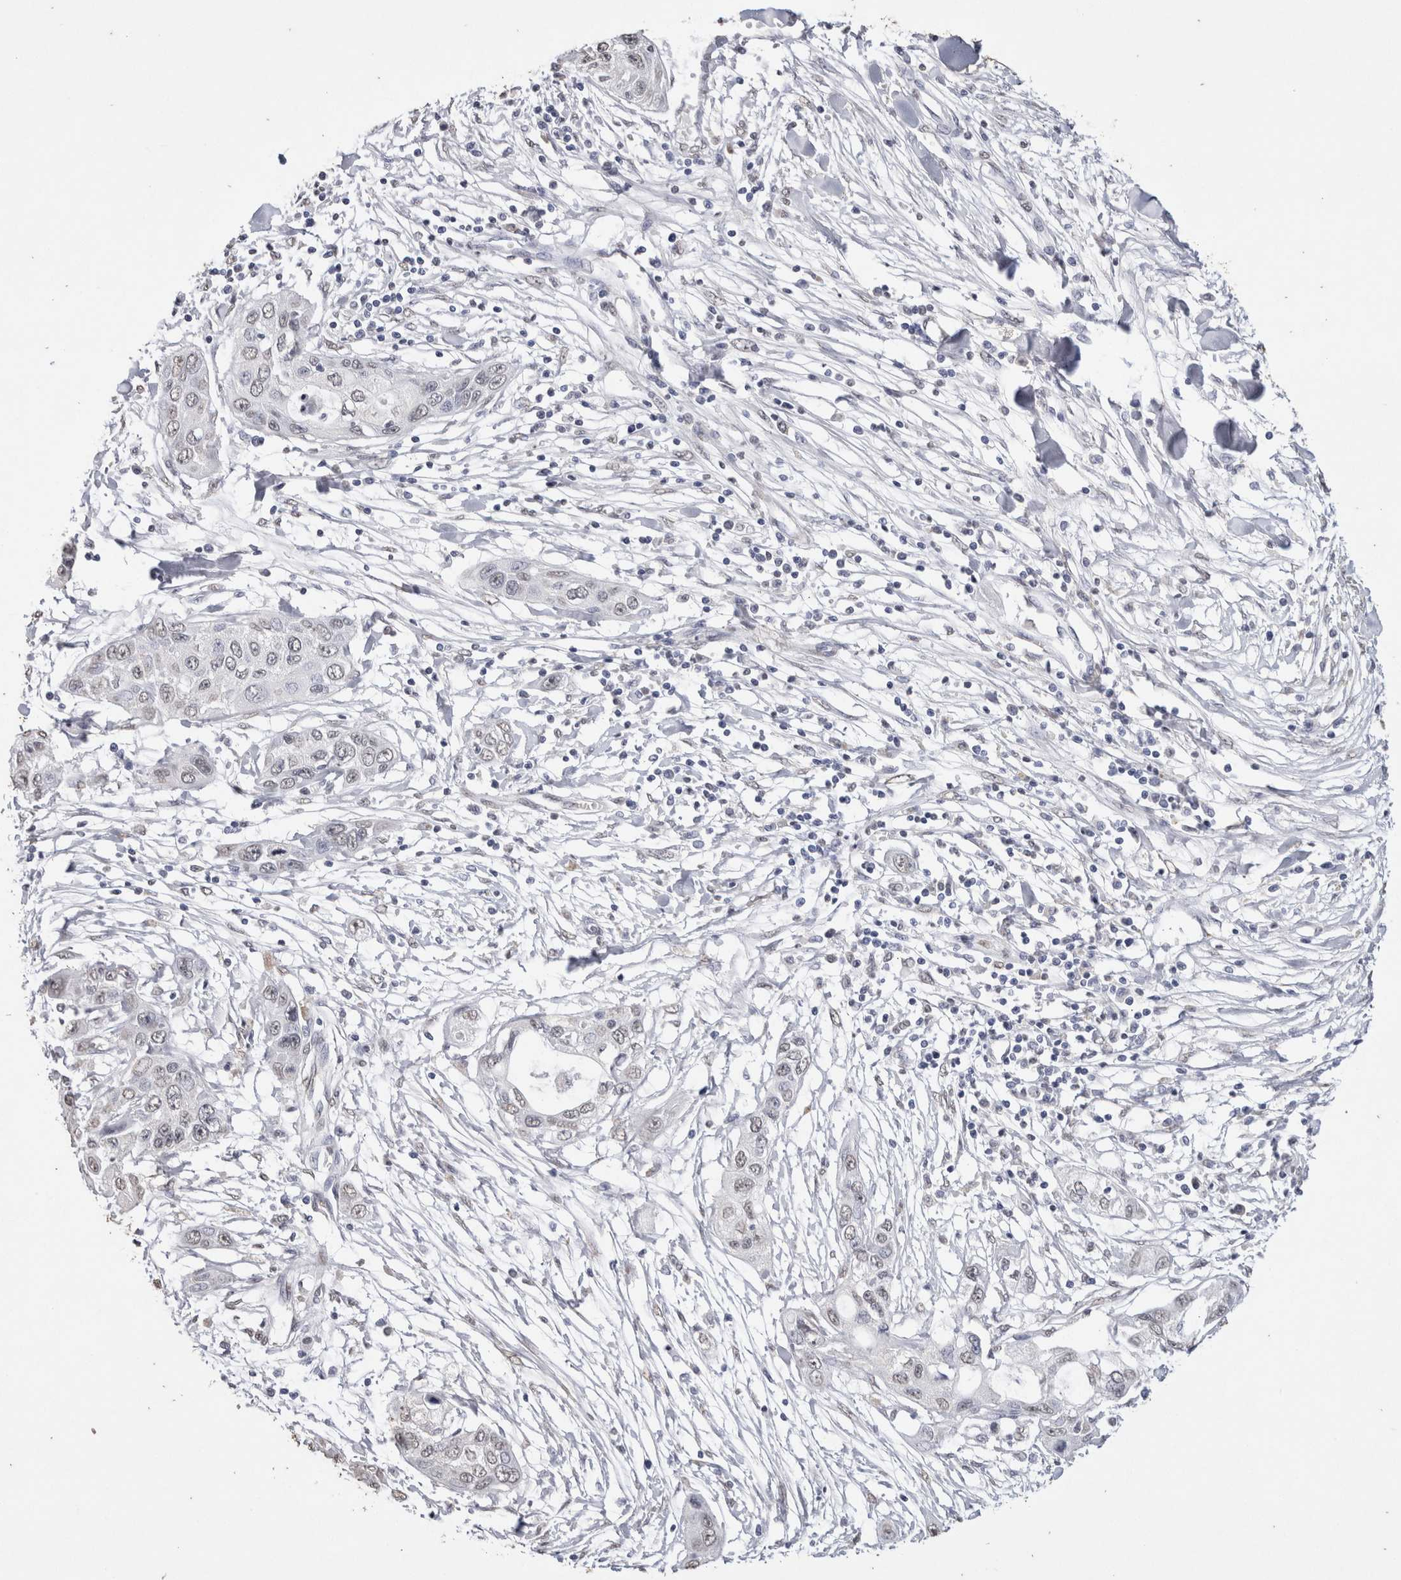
{"staining": {"intensity": "negative", "quantity": "none", "location": "none"}, "tissue": "pancreatic cancer", "cell_type": "Tumor cells", "image_type": "cancer", "snomed": [{"axis": "morphology", "description": "Adenocarcinoma, NOS"}, {"axis": "topography", "description": "Pancreas"}], "caption": "There is no significant expression in tumor cells of pancreatic cancer (adenocarcinoma).", "gene": "LGALS2", "patient": {"sex": "female", "age": 70}}